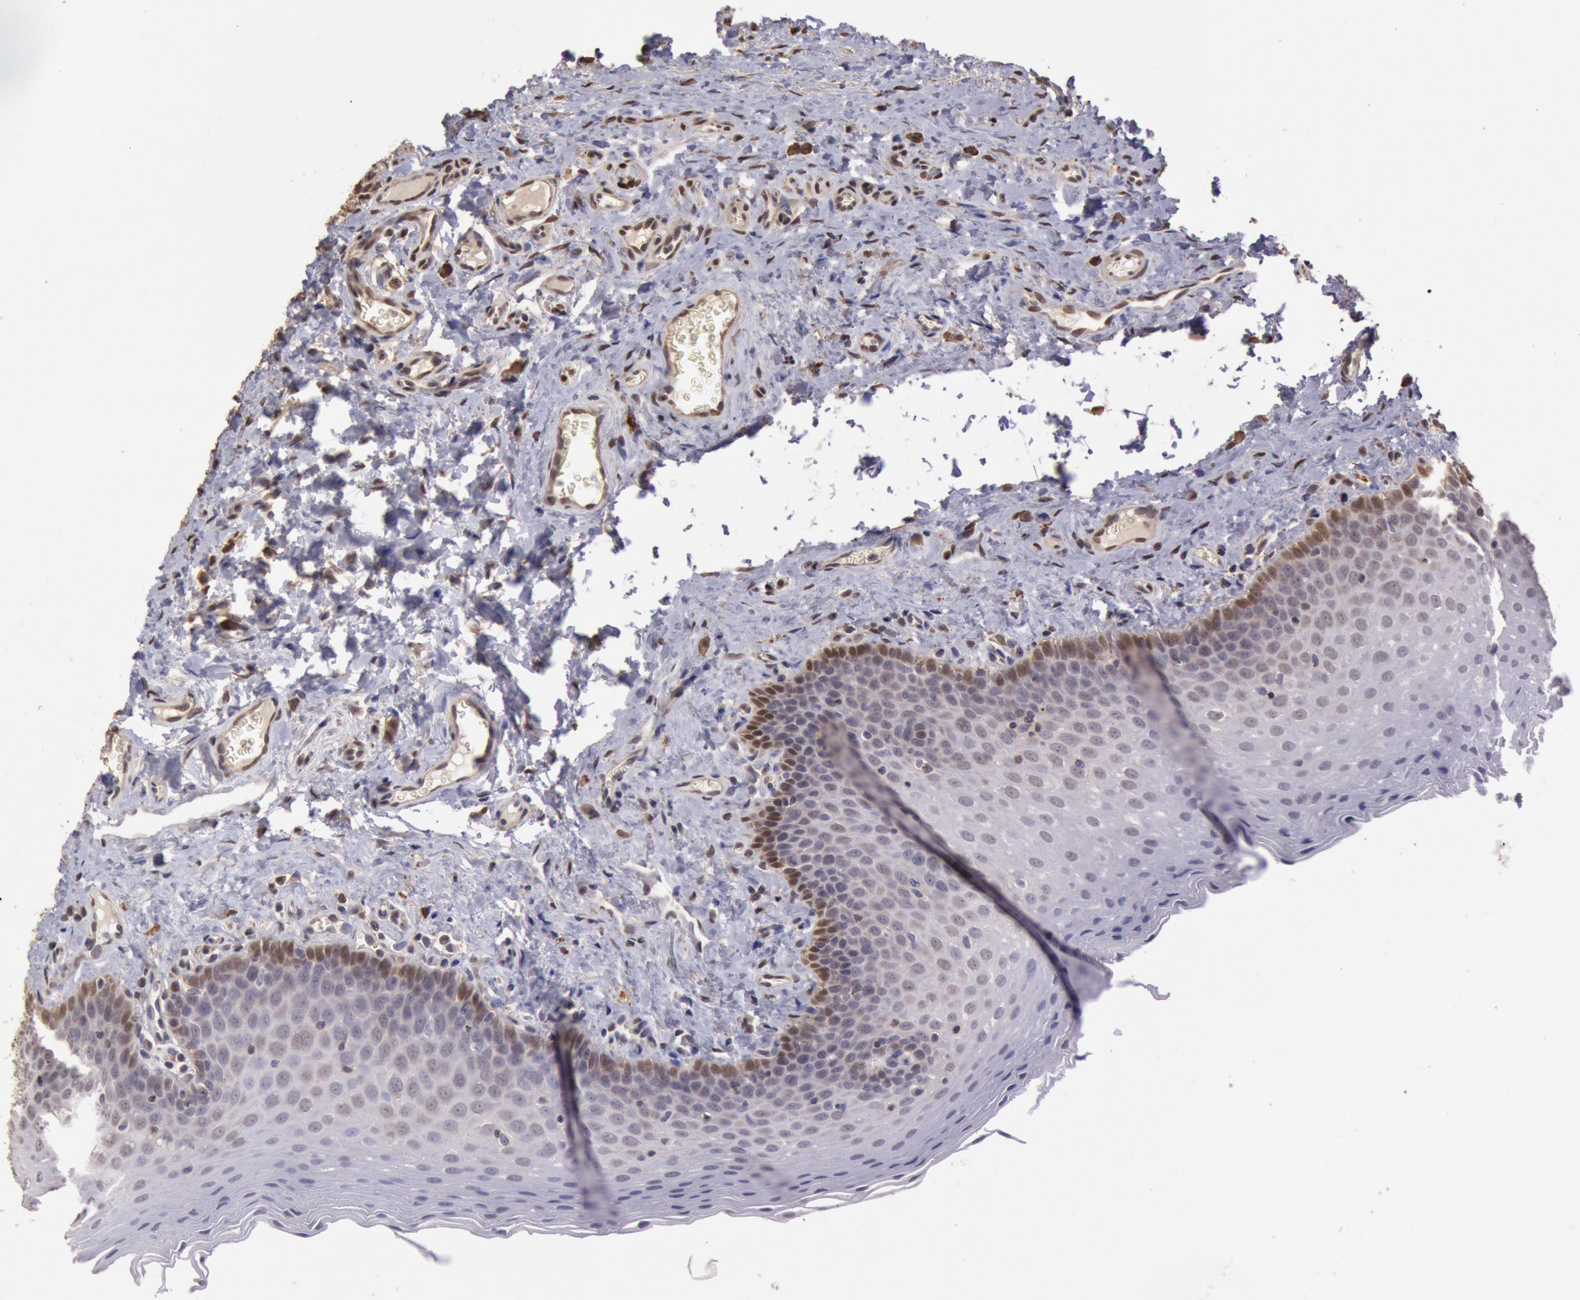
{"staining": {"intensity": "weak", "quantity": "25%-75%", "location": "nuclear"}, "tissue": "oral mucosa", "cell_type": "Squamous epithelial cells", "image_type": "normal", "snomed": [{"axis": "morphology", "description": "Normal tissue, NOS"}, {"axis": "topography", "description": "Oral tissue"}], "caption": "Immunohistochemistry micrograph of unremarkable human oral mucosa stained for a protein (brown), which exhibits low levels of weak nuclear staining in about 25%-75% of squamous epithelial cells.", "gene": "SOD1", "patient": {"sex": "male", "age": 20}}